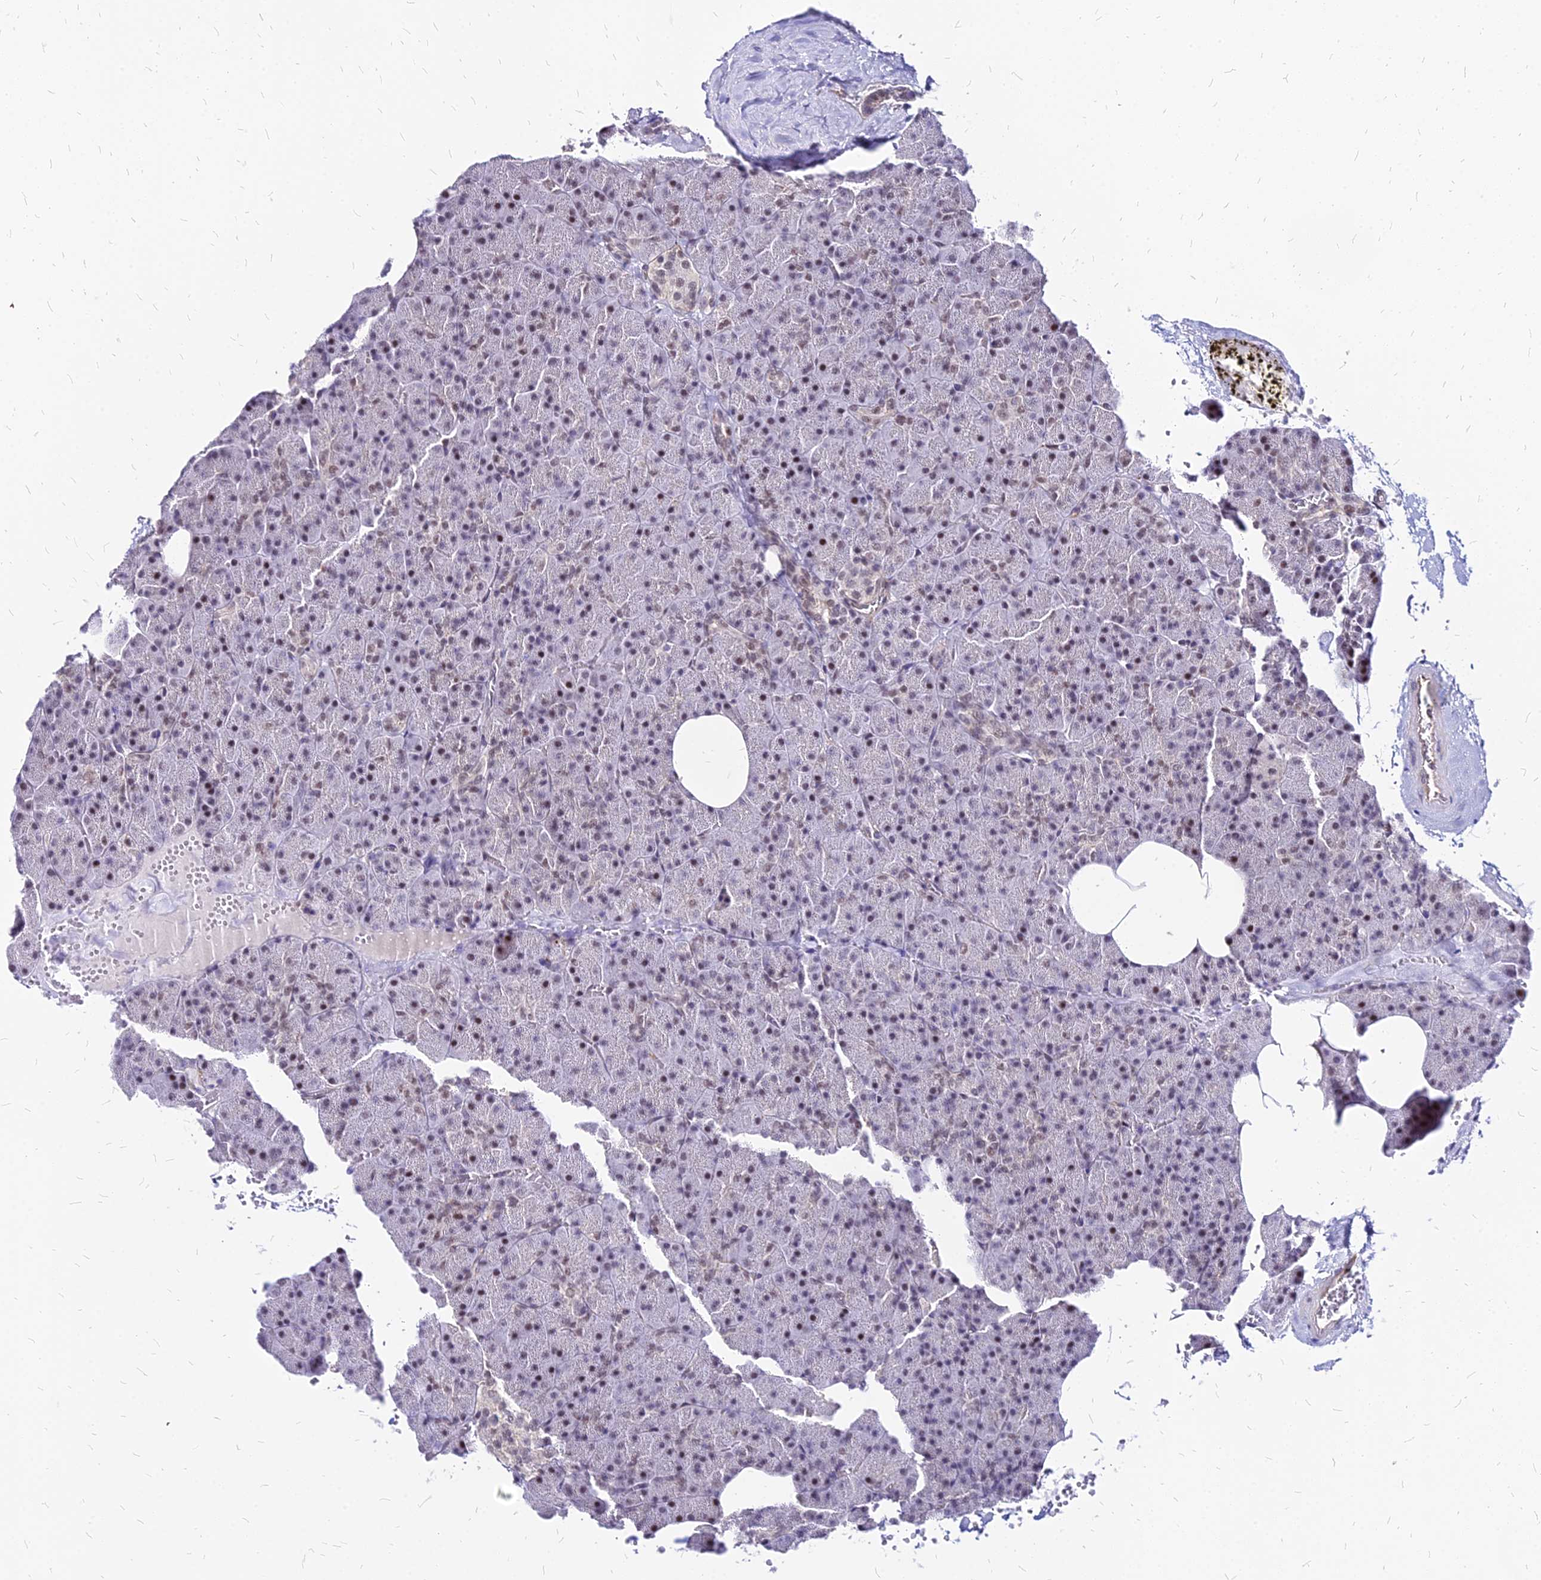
{"staining": {"intensity": "moderate", "quantity": "<25%", "location": "nuclear"}, "tissue": "pancreas", "cell_type": "Exocrine glandular cells", "image_type": "normal", "snomed": [{"axis": "morphology", "description": "Normal tissue, NOS"}, {"axis": "morphology", "description": "Carcinoid, malignant, NOS"}, {"axis": "topography", "description": "Pancreas"}], "caption": "Immunohistochemical staining of normal human pancreas exhibits <25% levels of moderate nuclear protein expression in about <25% of exocrine glandular cells. The staining is performed using DAB (3,3'-diaminobenzidine) brown chromogen to label protein expression. The nuclei are counter-stained blue using hematoxylin.", "gene": "FDX2", "patient": {"sex": "female", "age": 35}}